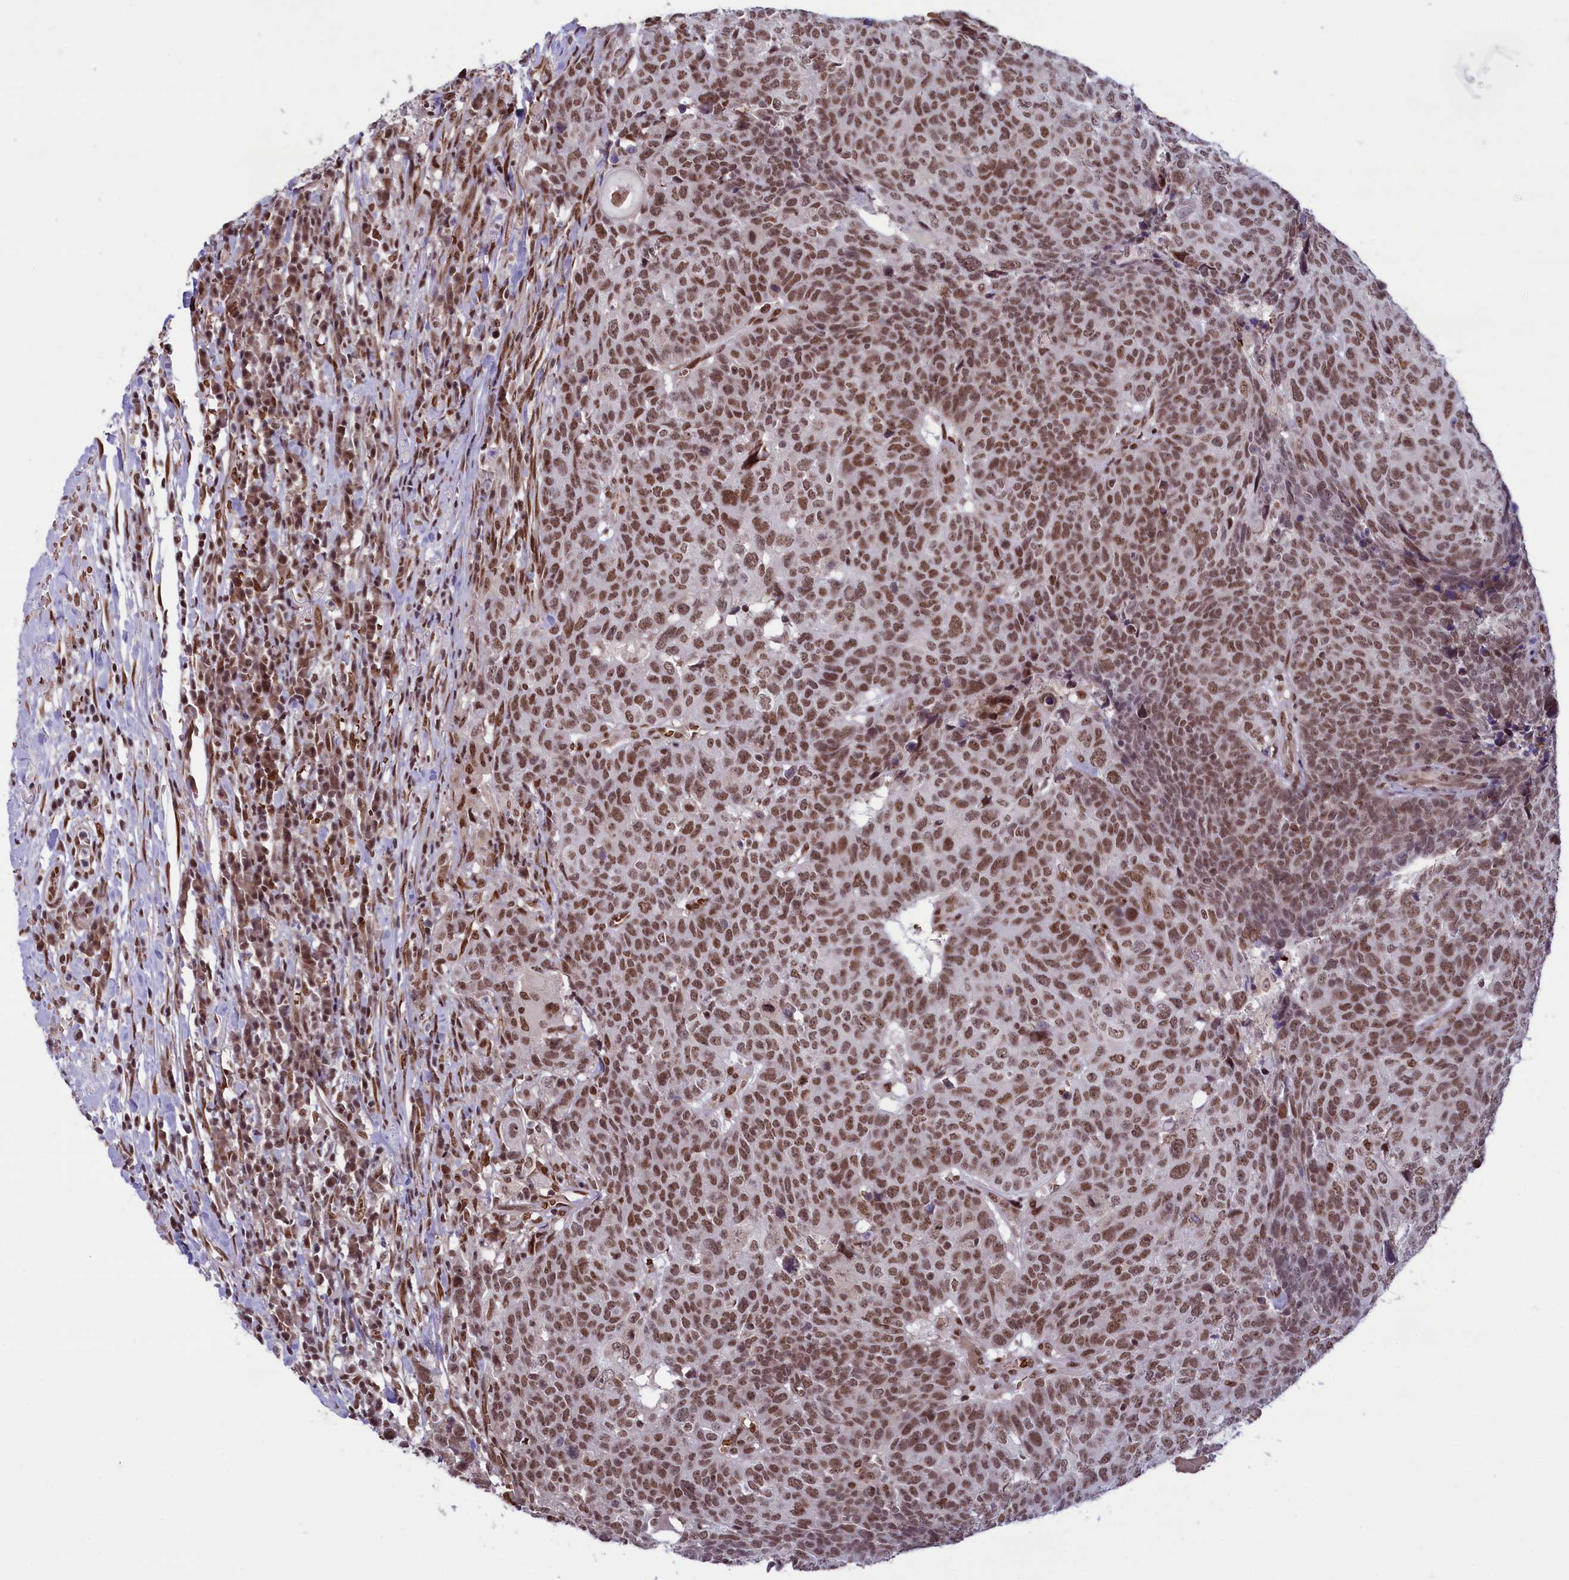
{"staining": {"intensity": "moderate", "quantity": ">75%", "location": "nuclear"}, "tissue": "head and neck cancer", "cell_type": "Tumor cells", "image_type": "cancer", "snomed": [{"axis": "morphology", "description": "Squamous cell carcinoma, NOS"}, {"axis": "topography", "description": "Head-Neck"}], "caption": "Protein analysis of head and neck squamous cell carcinoma tissue reveals moderate nuclear staining in about >75% of tumor cells.", "gene": "MPHOSPH8", "patient": {"sex": "male", "age": 66}}